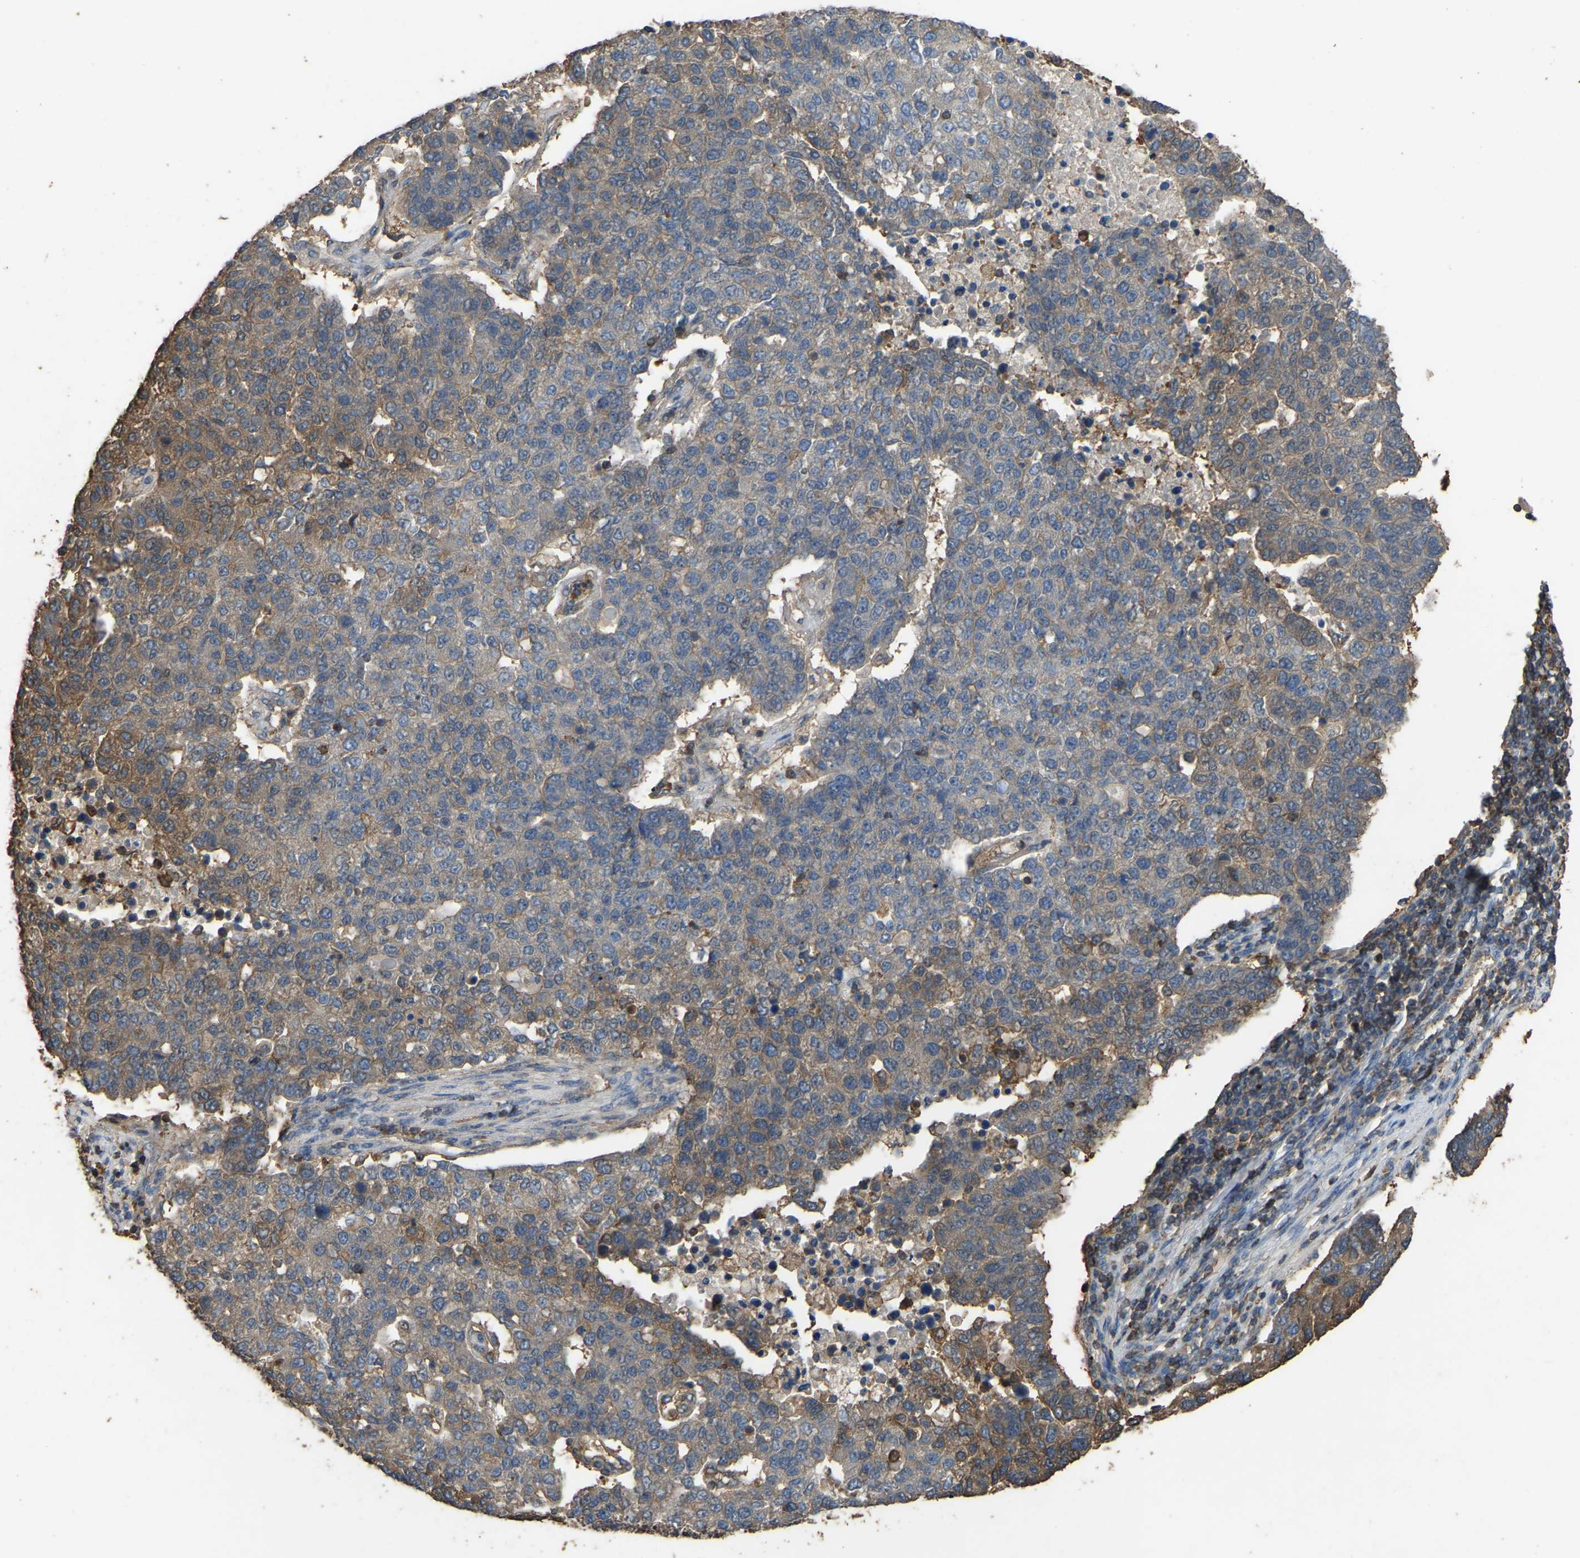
{"staining": {"intensity": "weak", "quantity": "25%-75%", "location": "cytoplasmic/membranous"}, "tissue": "pancreatic cancer", "cell_type": "Tumor cells", "image_type": "cancer", "snomed": [{"axis": "morphology", "description": "Adenocarcinoma, NOS"}, {"axis": "topography", "description": "Pancreas"}], "caption": "An image of human pancreatic cancer stained for a protein demonstrates weak cytoplasmic/membranous brown staining in tumor cells.", "gene": "FHIT", "patient": {"sex": "female", "age": 61}}